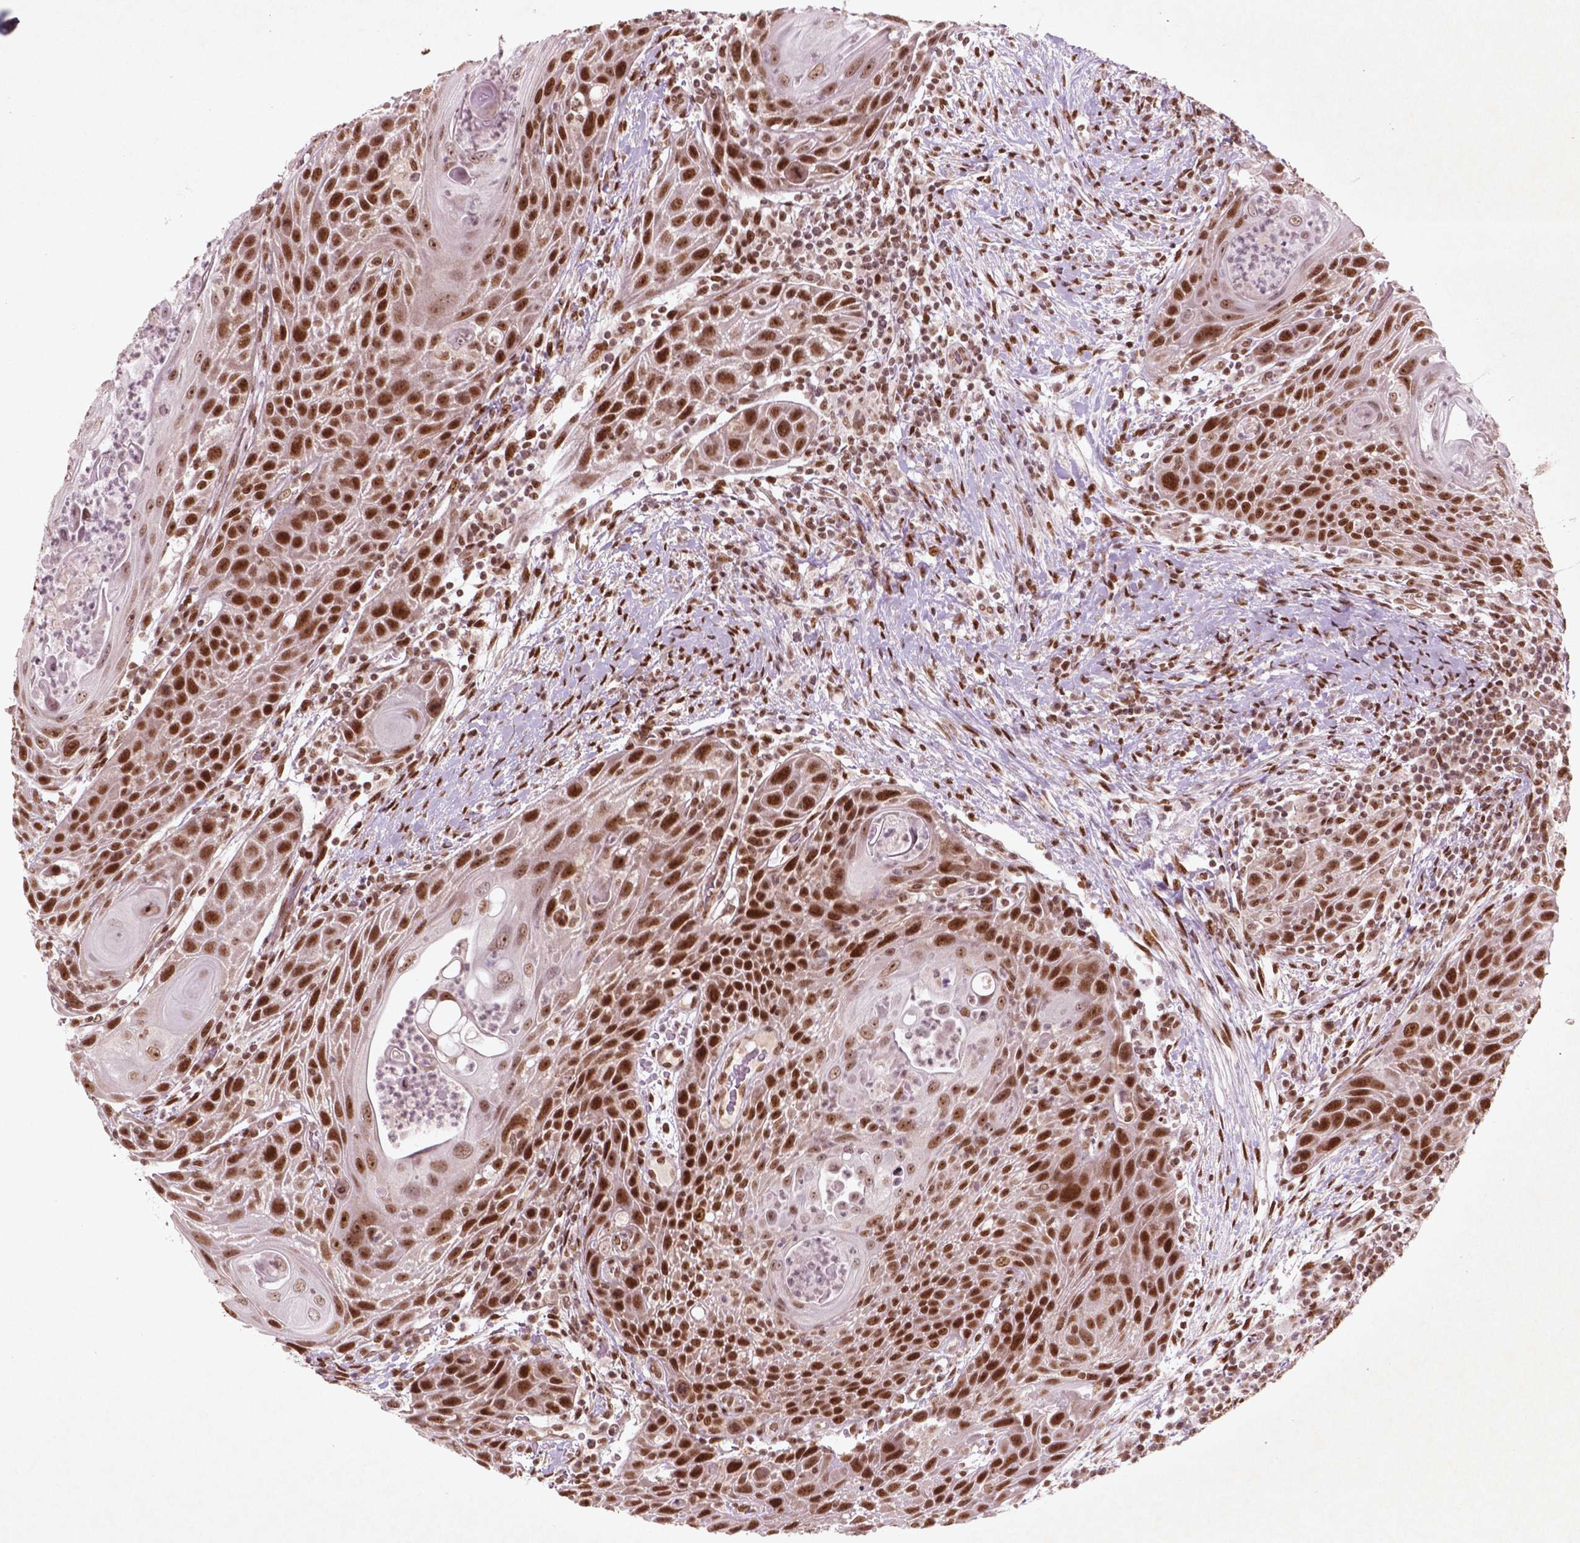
{"staining": {"intensity": "strong", "quantity": ">75%", "location": "nuclear"}, "tissue": "head and neck cancer", "cell_type": "Tumor cells", "image_type": "cancer", "snomed": [{"axis": "morphology", "description": "Squamous cell carcinoma, NOS"}, {"axis": "topography", "description": "Head-Neck"}], "caption": "Head and neck squamous cell carcinoma tissue displays strong nuclear expression in approximately >75% of tumor cells", "gene": "HMG20B", "patient": {"sex": "male", "age": 69}}